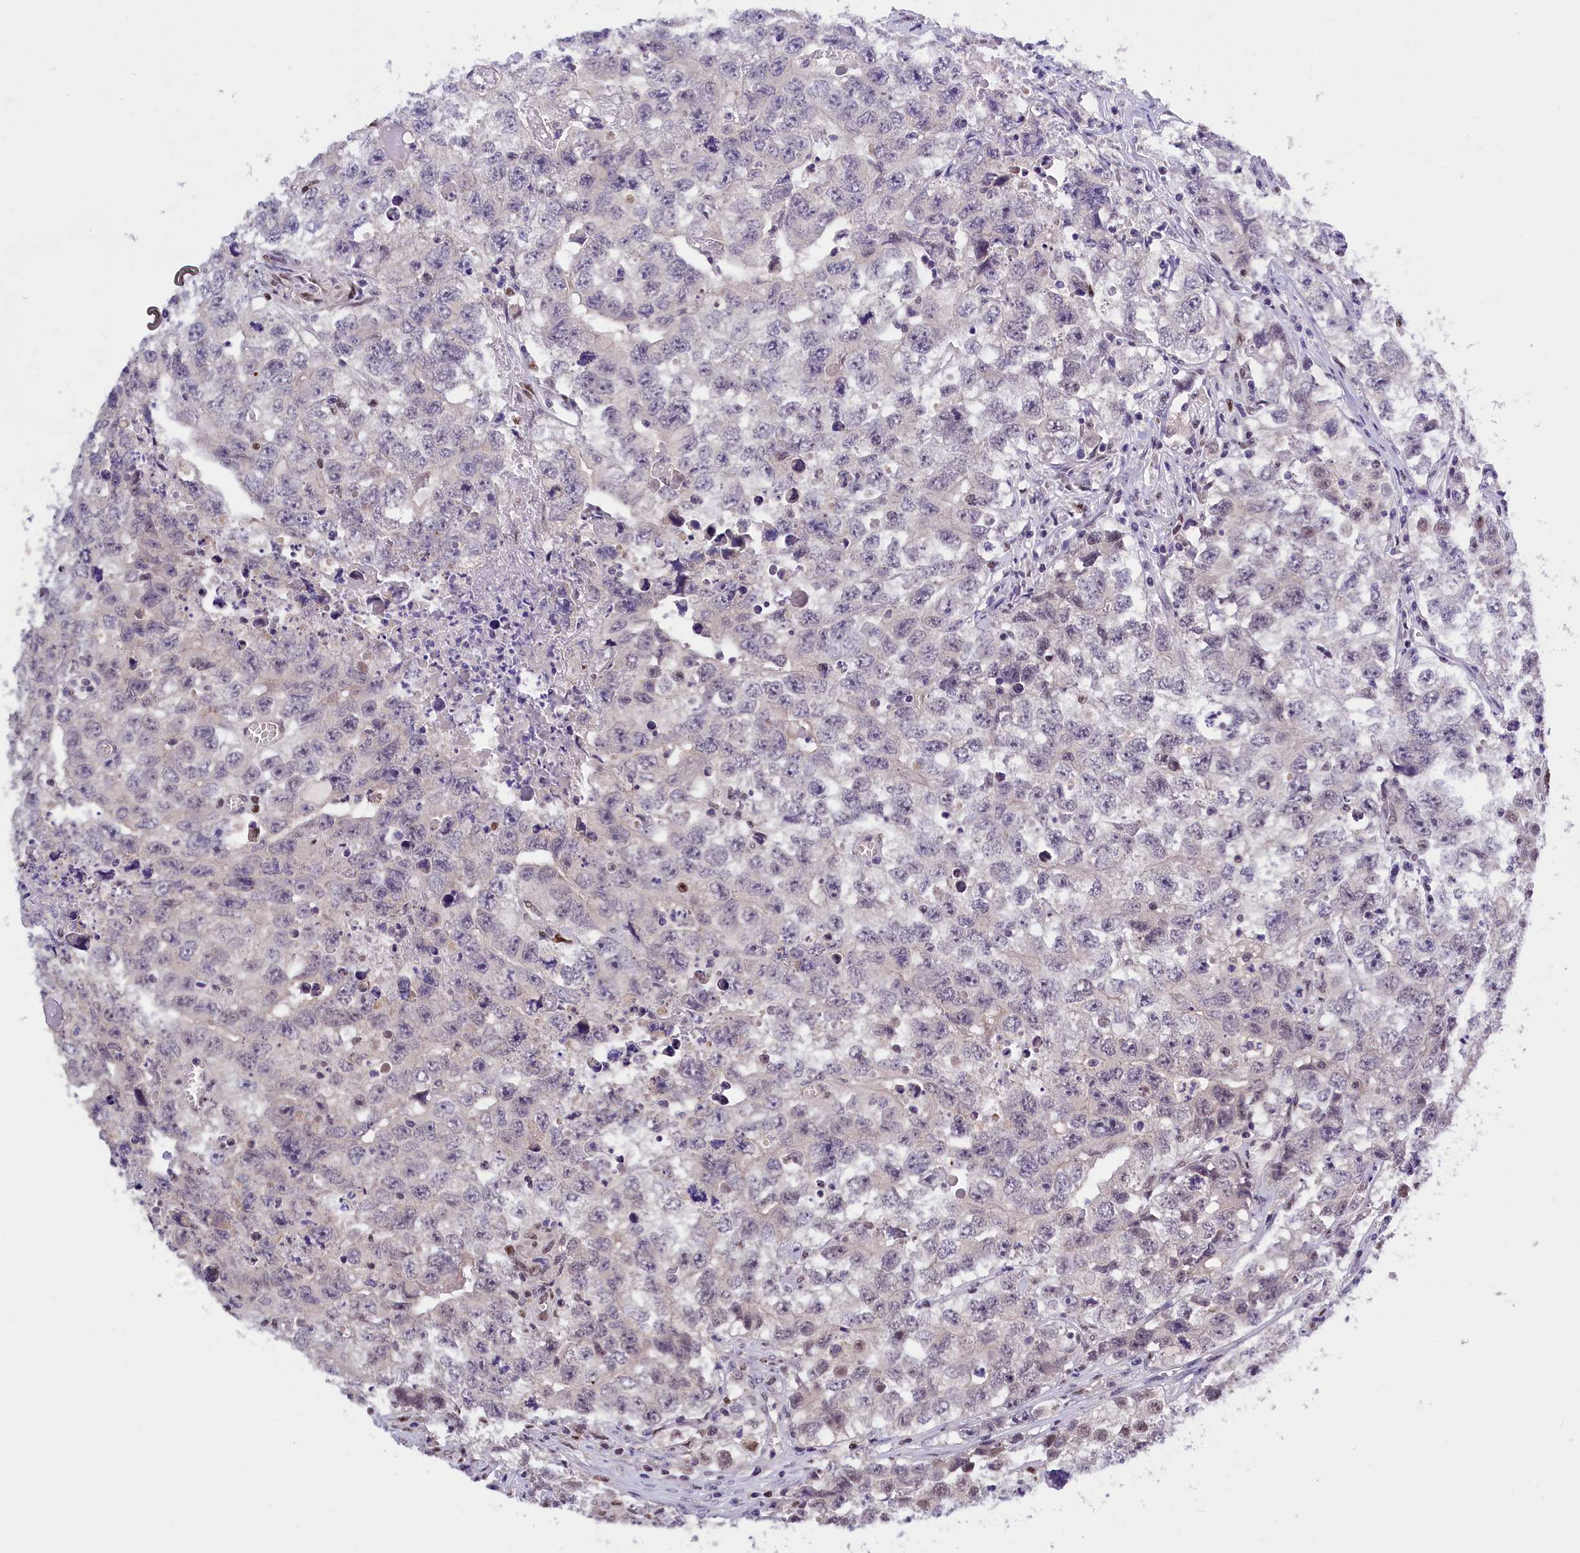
{"staining": {"intensity": "negative", "quantity": "none", "location": "none"}, "tissue": "testis cancer", "cell_type": "Tumor cells", "image_type": "cancer", "snomed": [{"axis": "morphology", "description": "Seminoma, NOS"}, {"axis": "morphology", "description": "Carcinoma, Embryonal, NOS"}, {"axis": "topography", "description": "Testis"}], "caption": "An image of human embryonal carcinoma (testis) is negative for staining in tumor cells.", "gene": "BTBD9", "patient": {"sex": "male", "age": 43}}